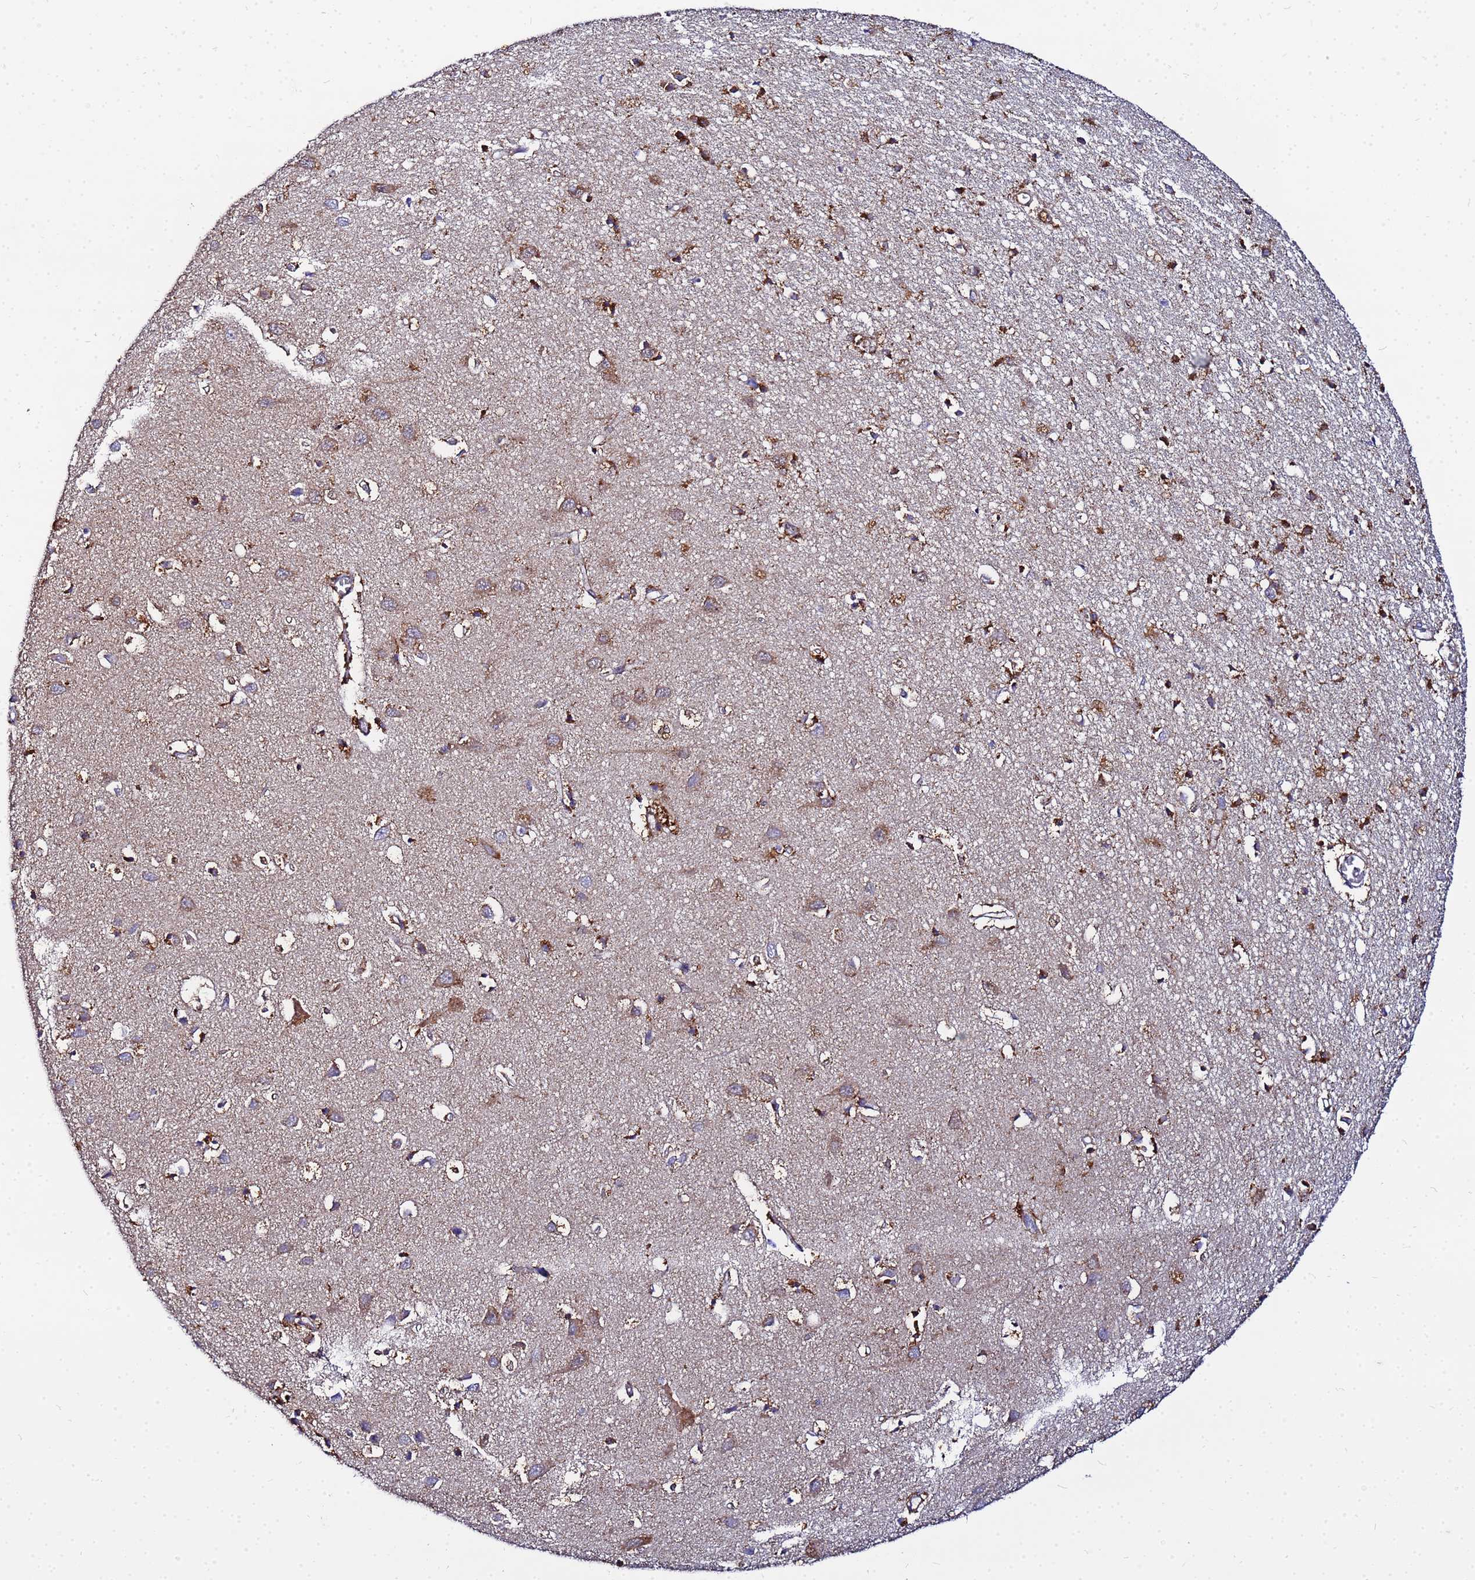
{"staining": {"intensity": "strong", "quantity": ">75%", "location": "cytoplasmic/membranous"}, "tissue": "cerebral cortex", "cell_type": "Endothelial cells", "image_type": "normal", "snomed": [{"axis": "morphology", "description": "Normal tissue, NOS"}, {"axis": "topography", "description": "Cerebral cortex"}], "caption": "Brown immunohistochemical staining in normal human cerebral cortex shows strong cytoplasmic/membranous expression in about >75% of endothelial cells.", "gene": "FAHD2A", "patient": {"sex": "female", "age": 64}}